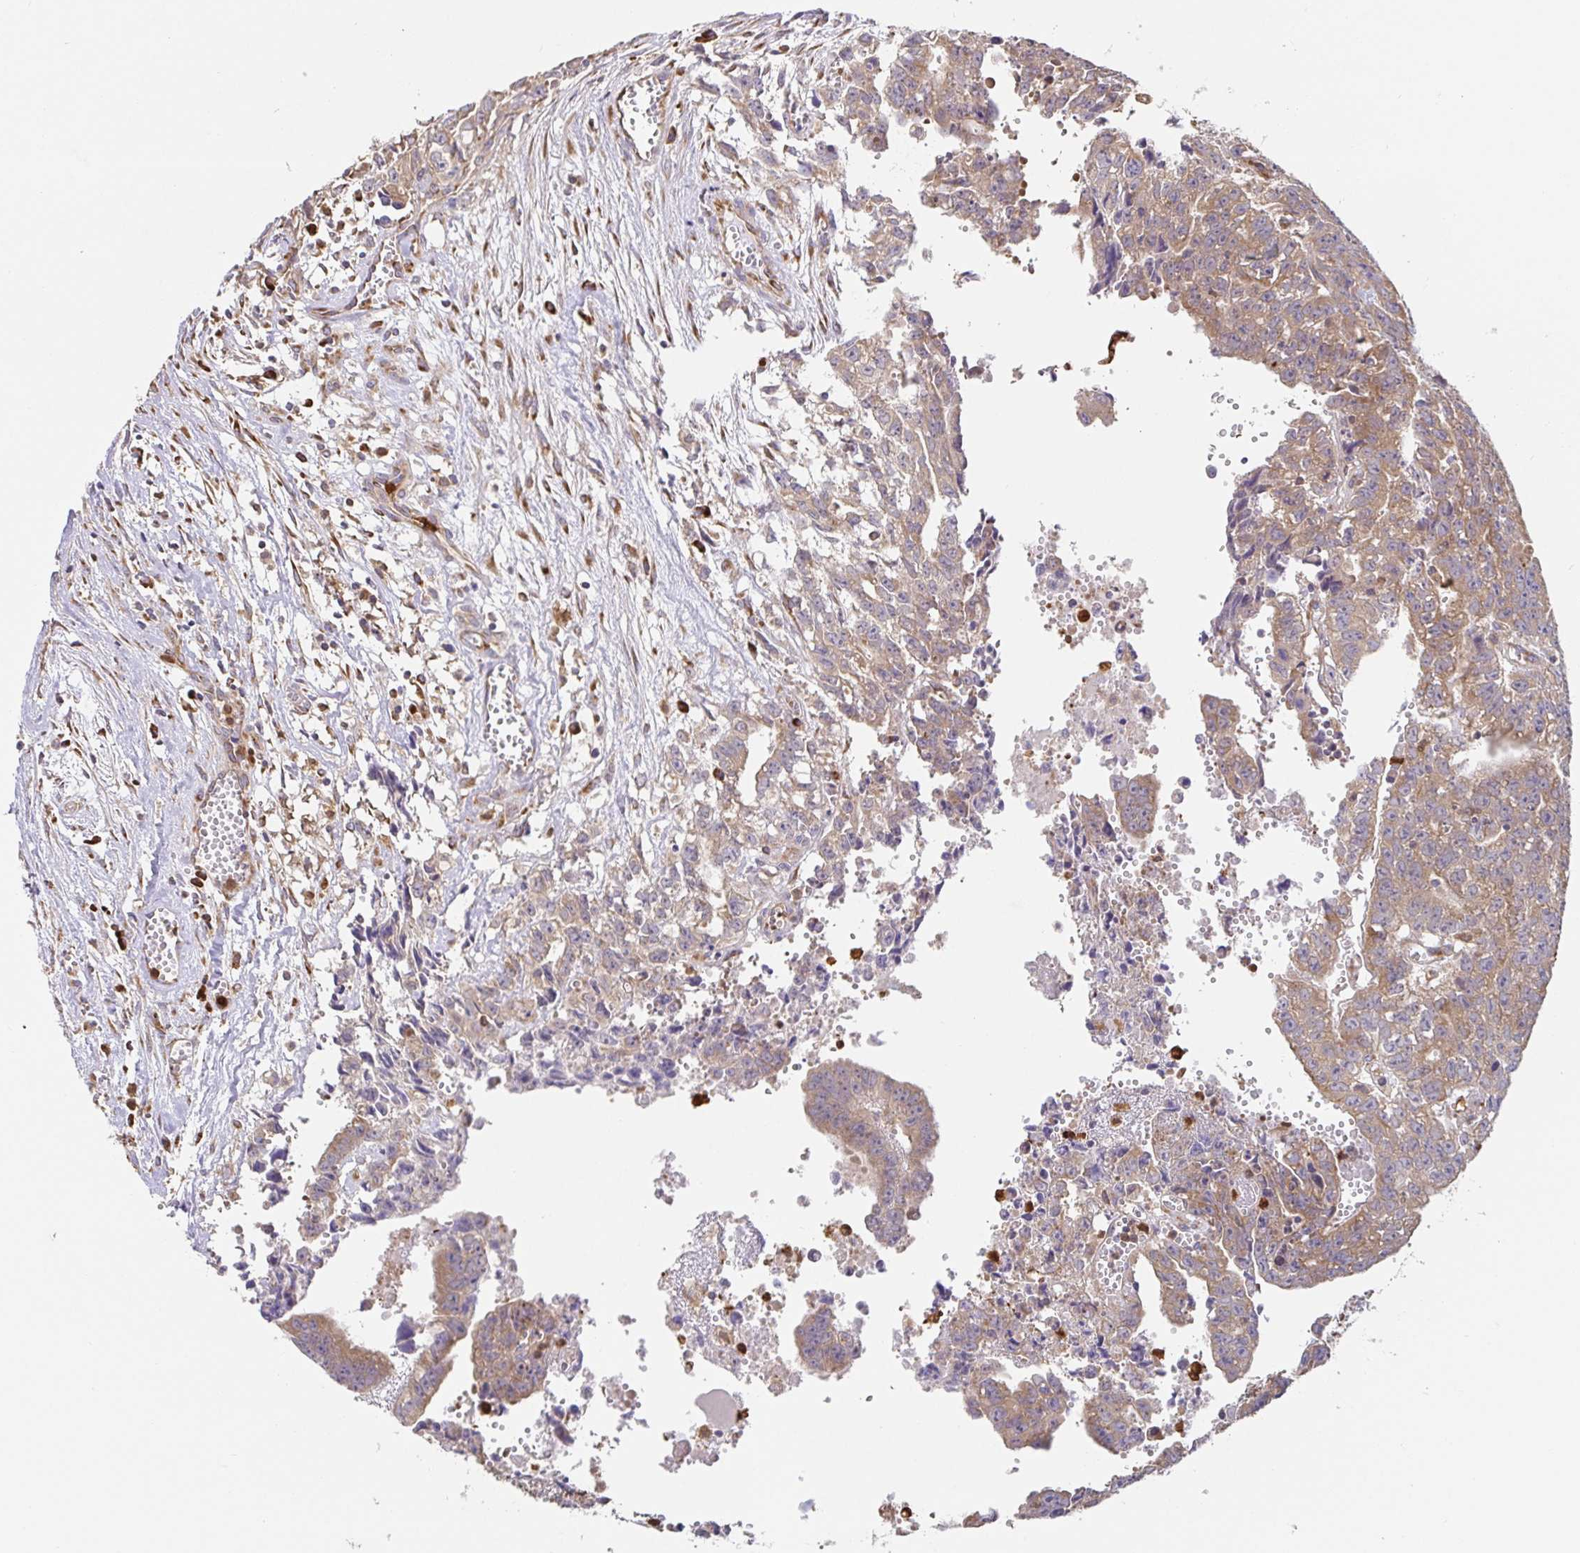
{"staining": {"intensity": "weak", "quantity": ">75%", "location": "cytoplasmic/membranous"}, "tissue": "testis cancer", "cell_type": "Tumor cells", "image_type": "cancer", "snomed": [{"axis": "morphology", "description": "Carcinoma, Embryonal, NOS"}, {"axis": "morphology", "description": "Teratoma, malignant, NOS"}, {"axis": "topography", "description": "Testis"}], "caption": "Immunohistochemical staining of testis malignant teratoma reveals low levels of weak cytoplasmic/membranous protein positivity in approximately >75% of tumor cells.", "gene": "PDPK1", "patient": {"sex": "male", "age": 24}}